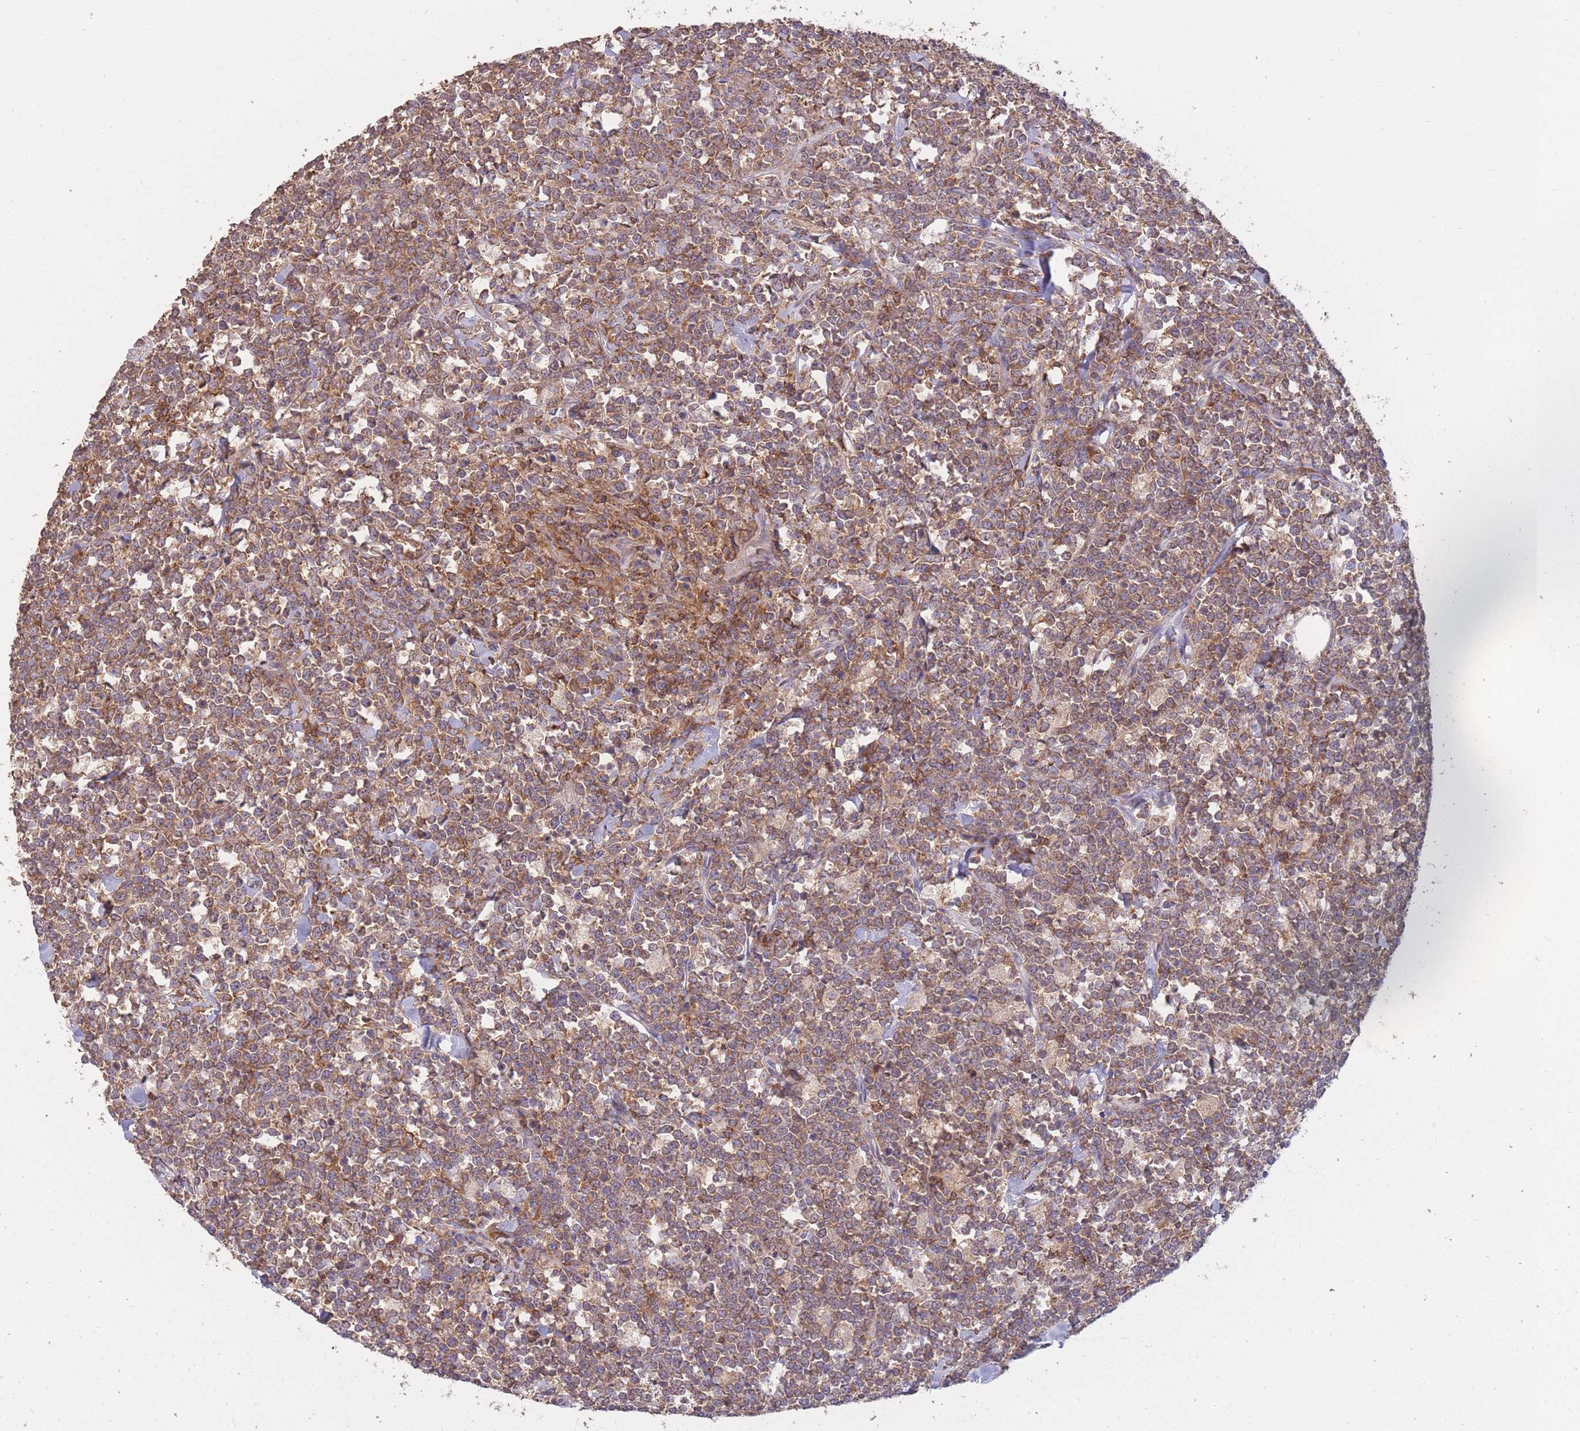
{"staining": {"intensity": "weak", "quantity": ">75%", "location": "cytoplasmic/membranous"}, "tissue": "lymphoma", "cell_type": "Tumor cells", "image_type": "cancer", "snomed": [{"axis": "morphology", "description": "Malignant lymphoma, non-Hodgkin's type, High grade"}, {"axis": "topography", "description": "Small intestine"}, {"axis": "topography", "description": "Colon"}], "caption": "The histopathology image exhibits immunohistochemical staining of high-grade malignant lymphoma, non-Hodgkin's type. There is weak cytoplasmic/membranous staining is identified in about >75% of tumor cells.", "gene": "GMIP", "patient": {"sex": "male", "age": 8}}